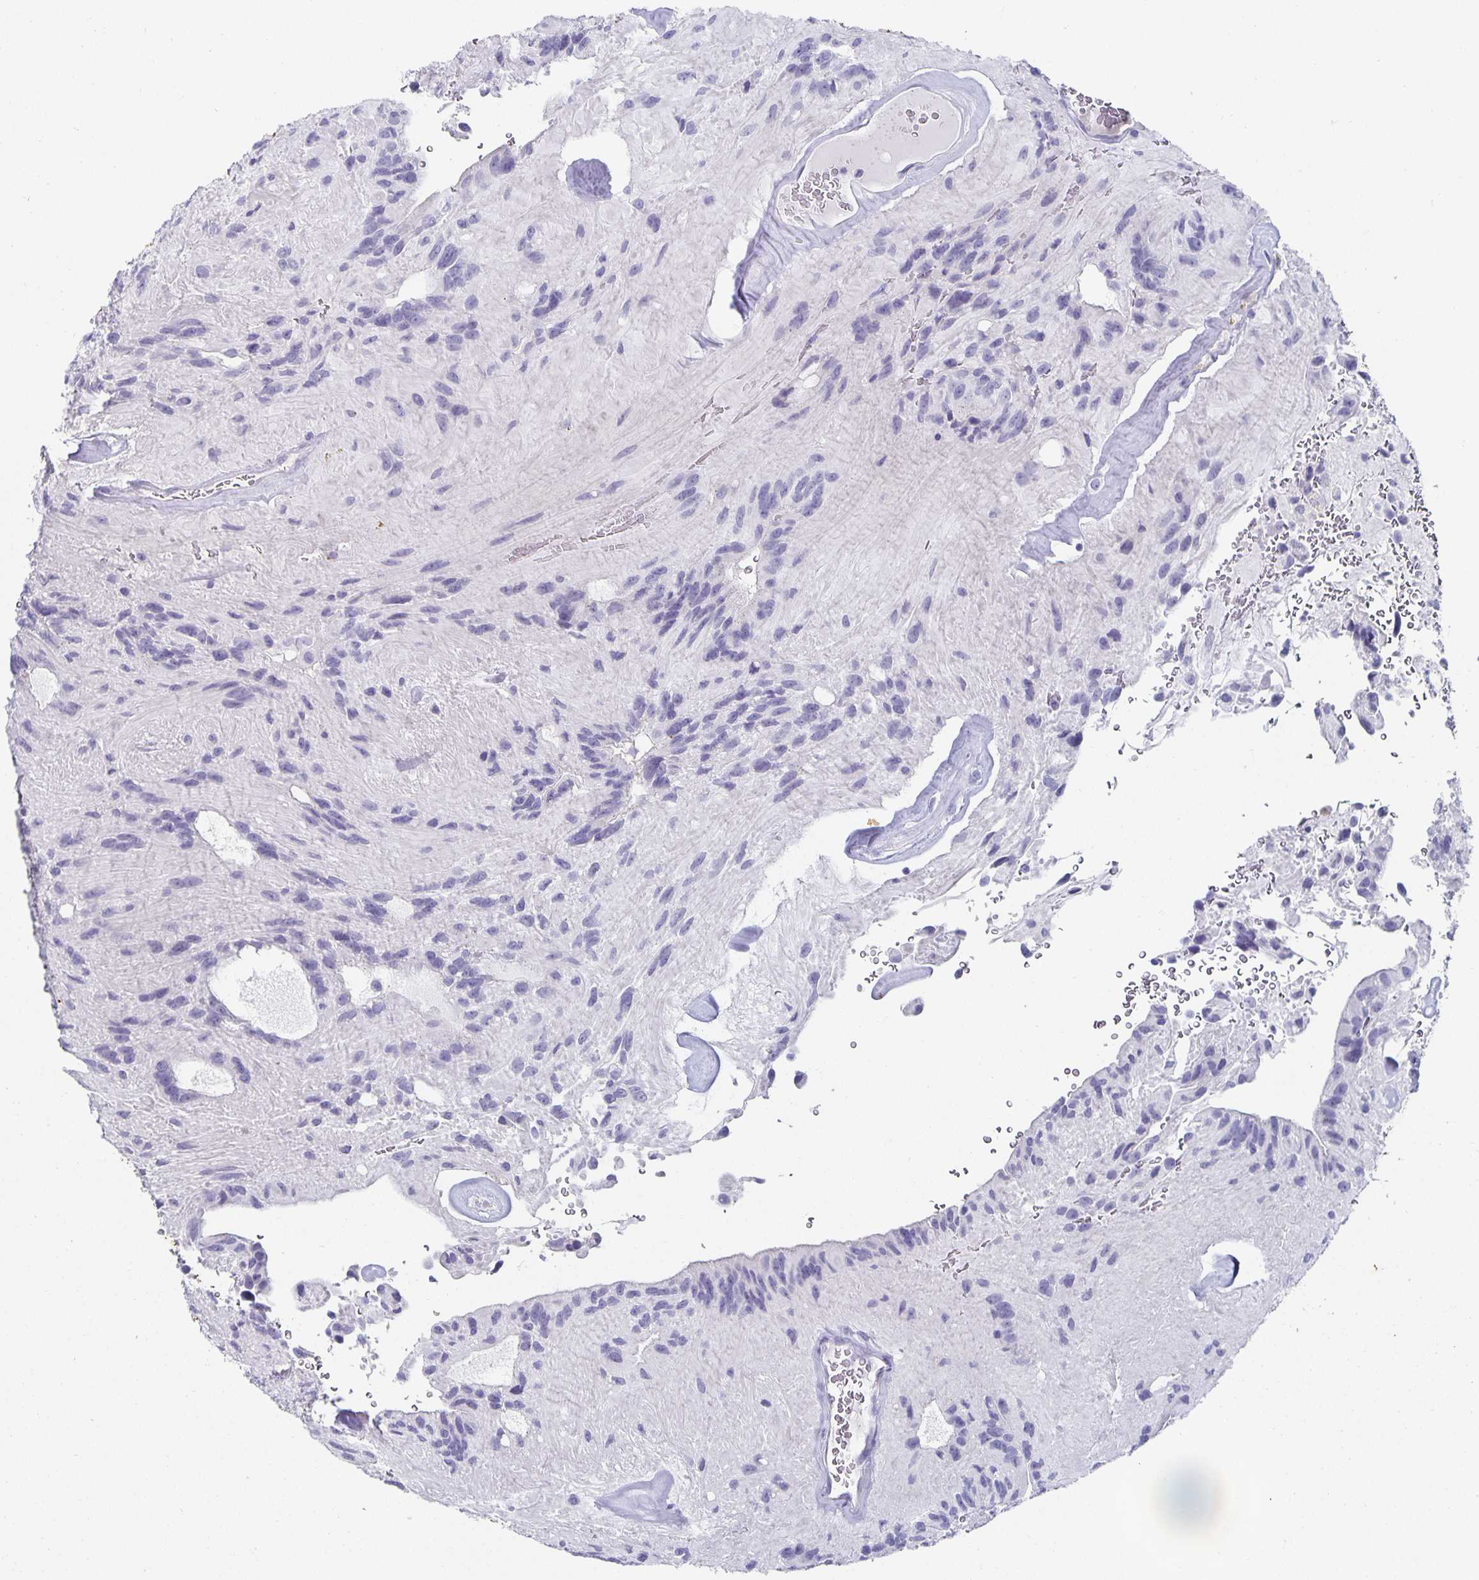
{"staining": {"intensity": "negative", "quantity": "none", "location": "none"}, "tissue": "glioma", "cell_type": "Tumor cells", "image_type": "cancer", "snomed": [{"axis": "morphology", "description": "Glioma, malignant, Low grade"}, {"axis": "topography", "description": "Brain"}], "caption": "This photomicrograph is of glioma stained with immunohistochemistry to label a protein in brown with the nuclei are counter-stained blue. There is no expression in tumor cells.", "gene": "CHGA", "patient": {"sex": "male", "age": 31}}